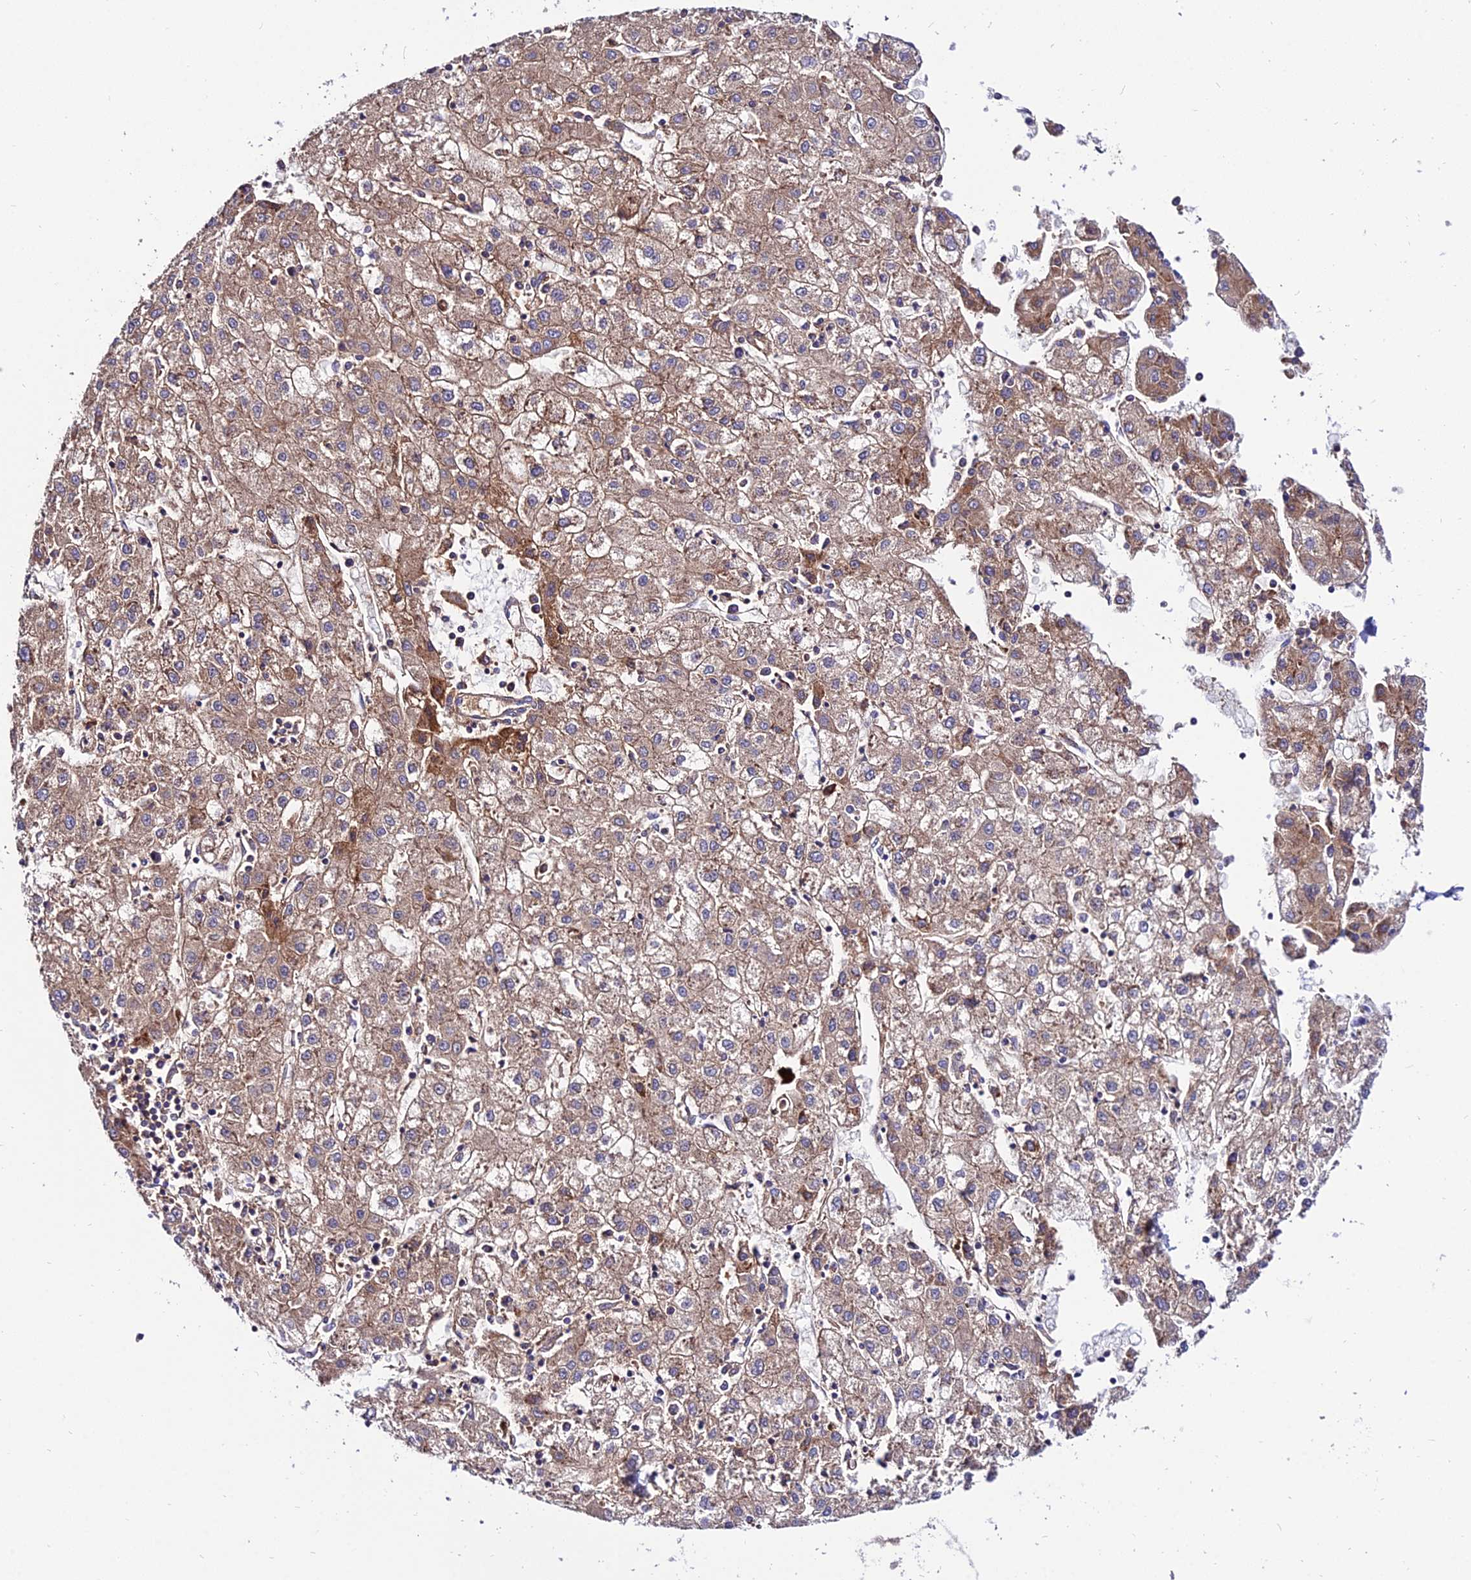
{"staining": {"intensity": "weak", "quantity": ">75%", "location": "cytoplasmic/membranous"}, "tissue": "liver cancer", "cell_type": "Tumor cells", "image_type": "cancer", "snomed": [{"axis": "morphology", "description": "Carcinoma, Hepatocellular, NOS"}, {"axis": "topography", "description": "Liver"}], "caption": "A photomicrograph of liver cancer stained for a protein demonstrates weak cytoplasmic/membranous brown staining in tumor cells.", "gene": "PYM1", "patient": {"sex": "male", "age": 72}}